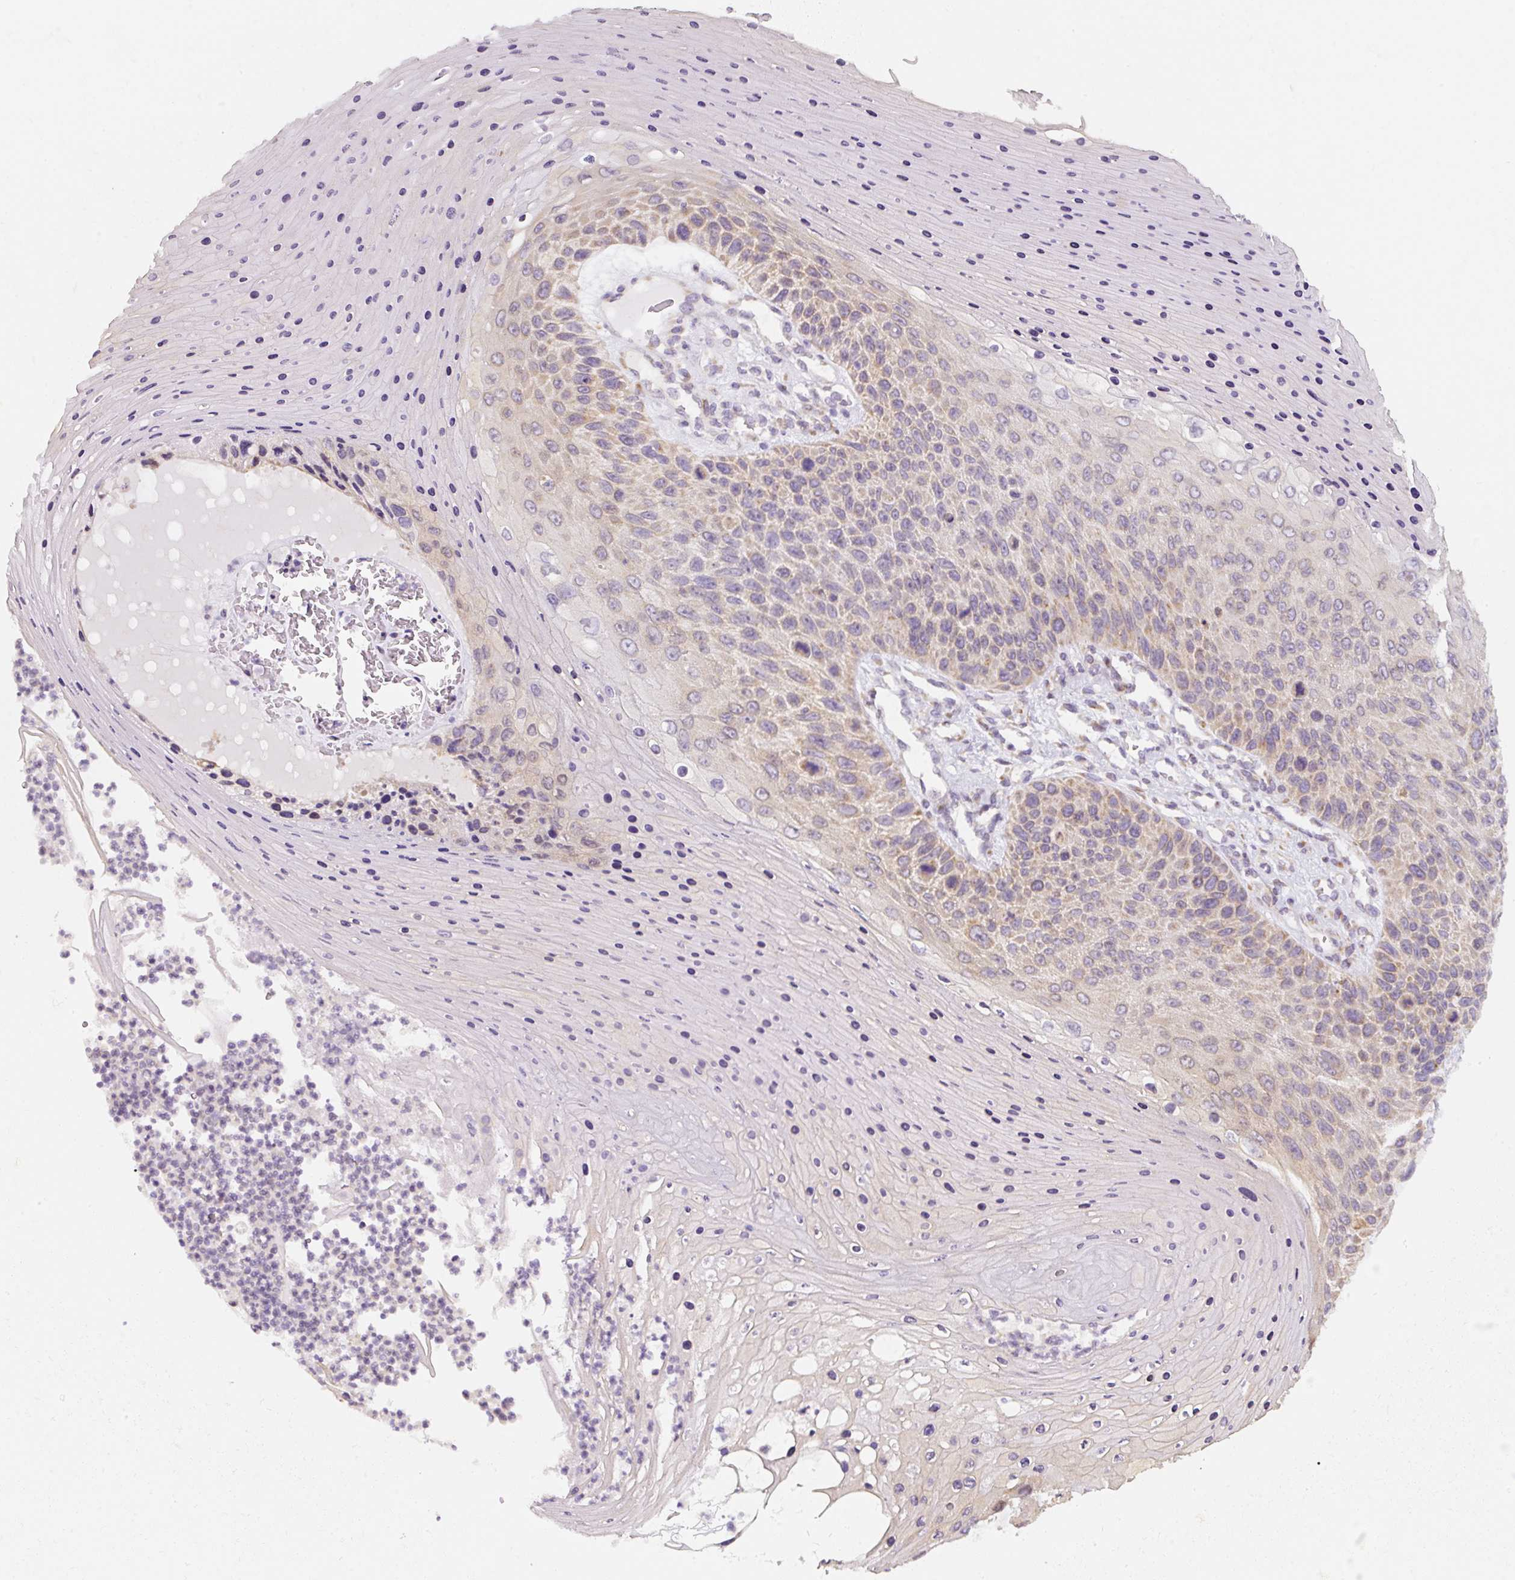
{"staining": {"intensity": "weak", "quantity": "25%-75%", "location": "cytoplasmic/membranous"}, "tissue": "skin cancer", "cell_type": "Tumor cells", "image_type": "cancer", "snomed": [{"axis": "morphology", "description": "Squamous cell carcinoma, NOS"}, {"axis": "topography", "description": "Skin"}], "caption": "Brown immunohistochemical staining in human skin squamous cell carcinoma shows weak cytoplasmic/membranous staining in about 25%-75% of tumor cells. The protein is stained brown, and the nuclei are stained in blue (DAB IHC with brightfield microscopy, high magnification).", "gene": "DDOST", "patient": {"sex": "female", "age": 88}}